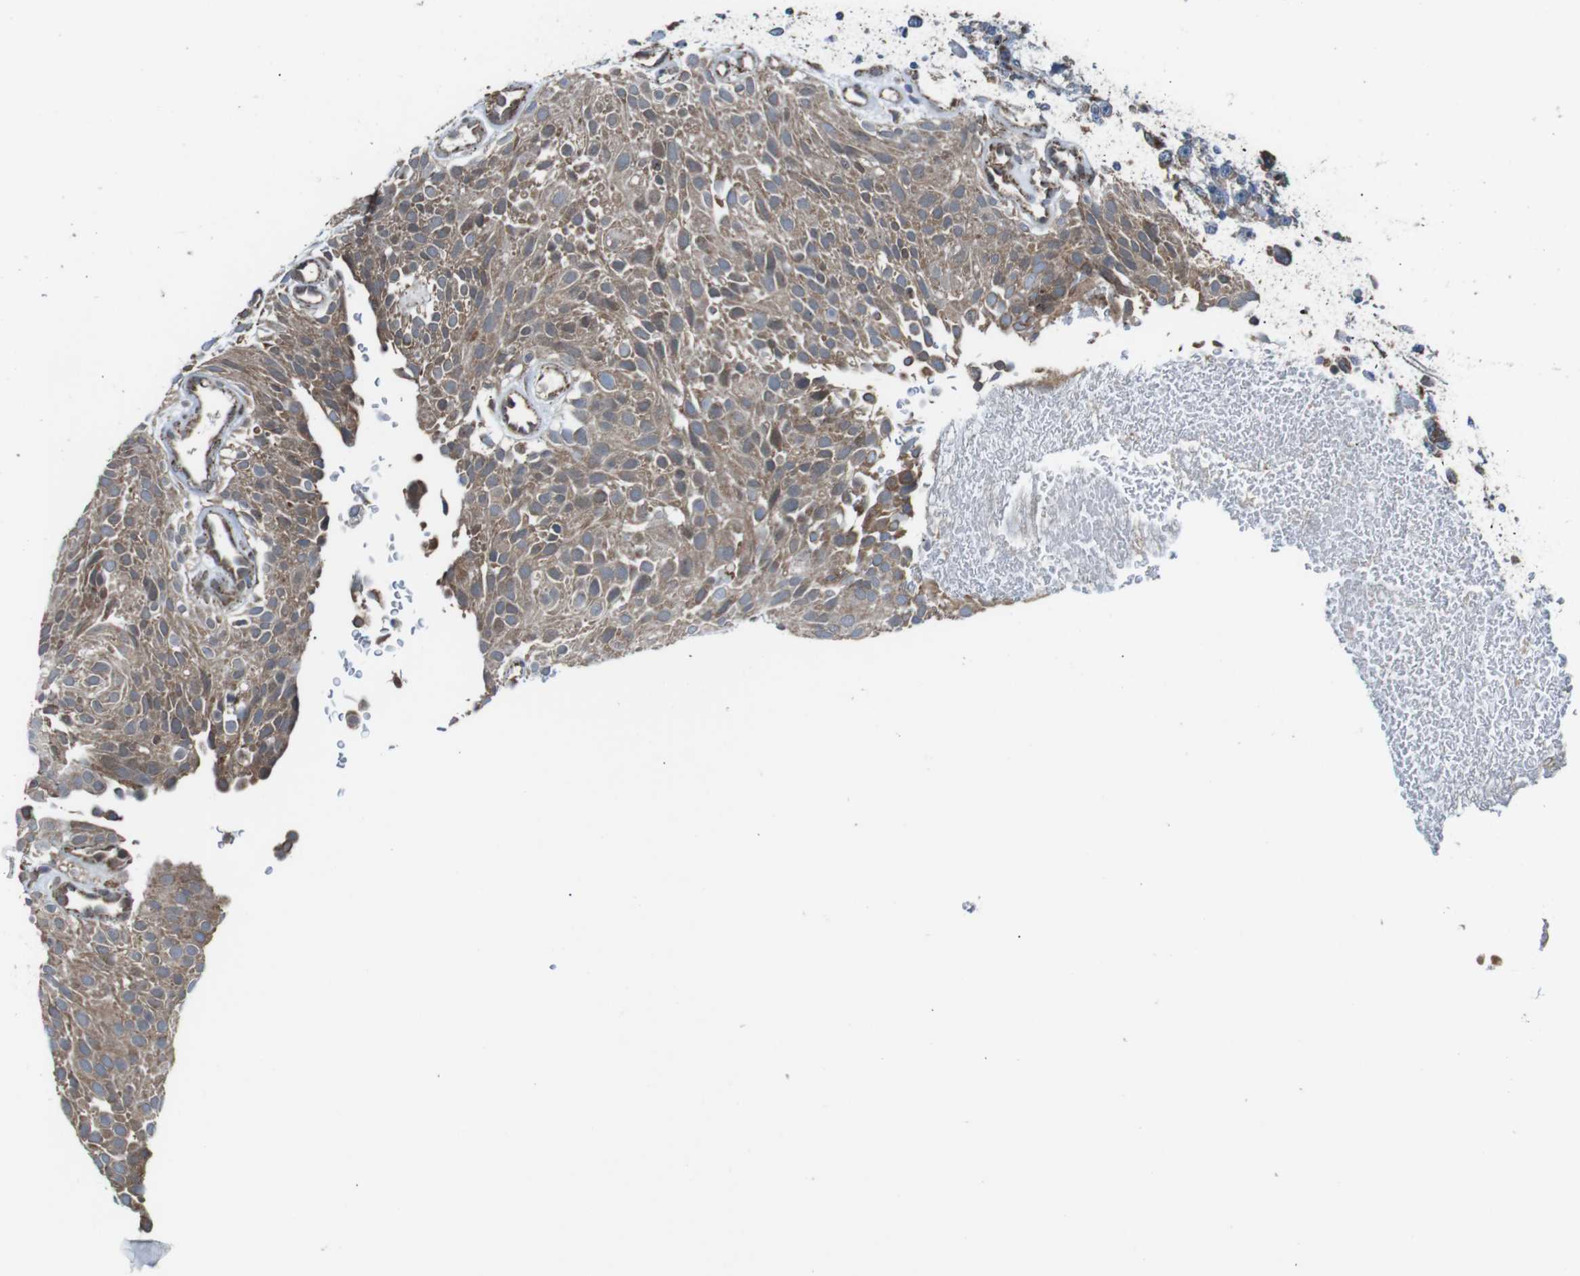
{"staining": {"intensity": "weak", "quantity": ">75%", "location": "cytoplasmic/membranous"}, "tissue": "urothelial cancer", "cell_type": "Tumor cells", "image_type": "cancer", "snomed": [{"axis": "morphology", "description": "Urothelial carcinoma, Low grade"}, {"axis": "topography", "description": "Urinary bladder"}], "caption": "Immunohistochemical staining of urothelial carcinoma (low-grade) displays low levels of weak cytoplasmic/membranous protein expression in approximately >75% of tumor cells.", "gene": "CISD2", "patient": {"sex": "male", "age": 78}}